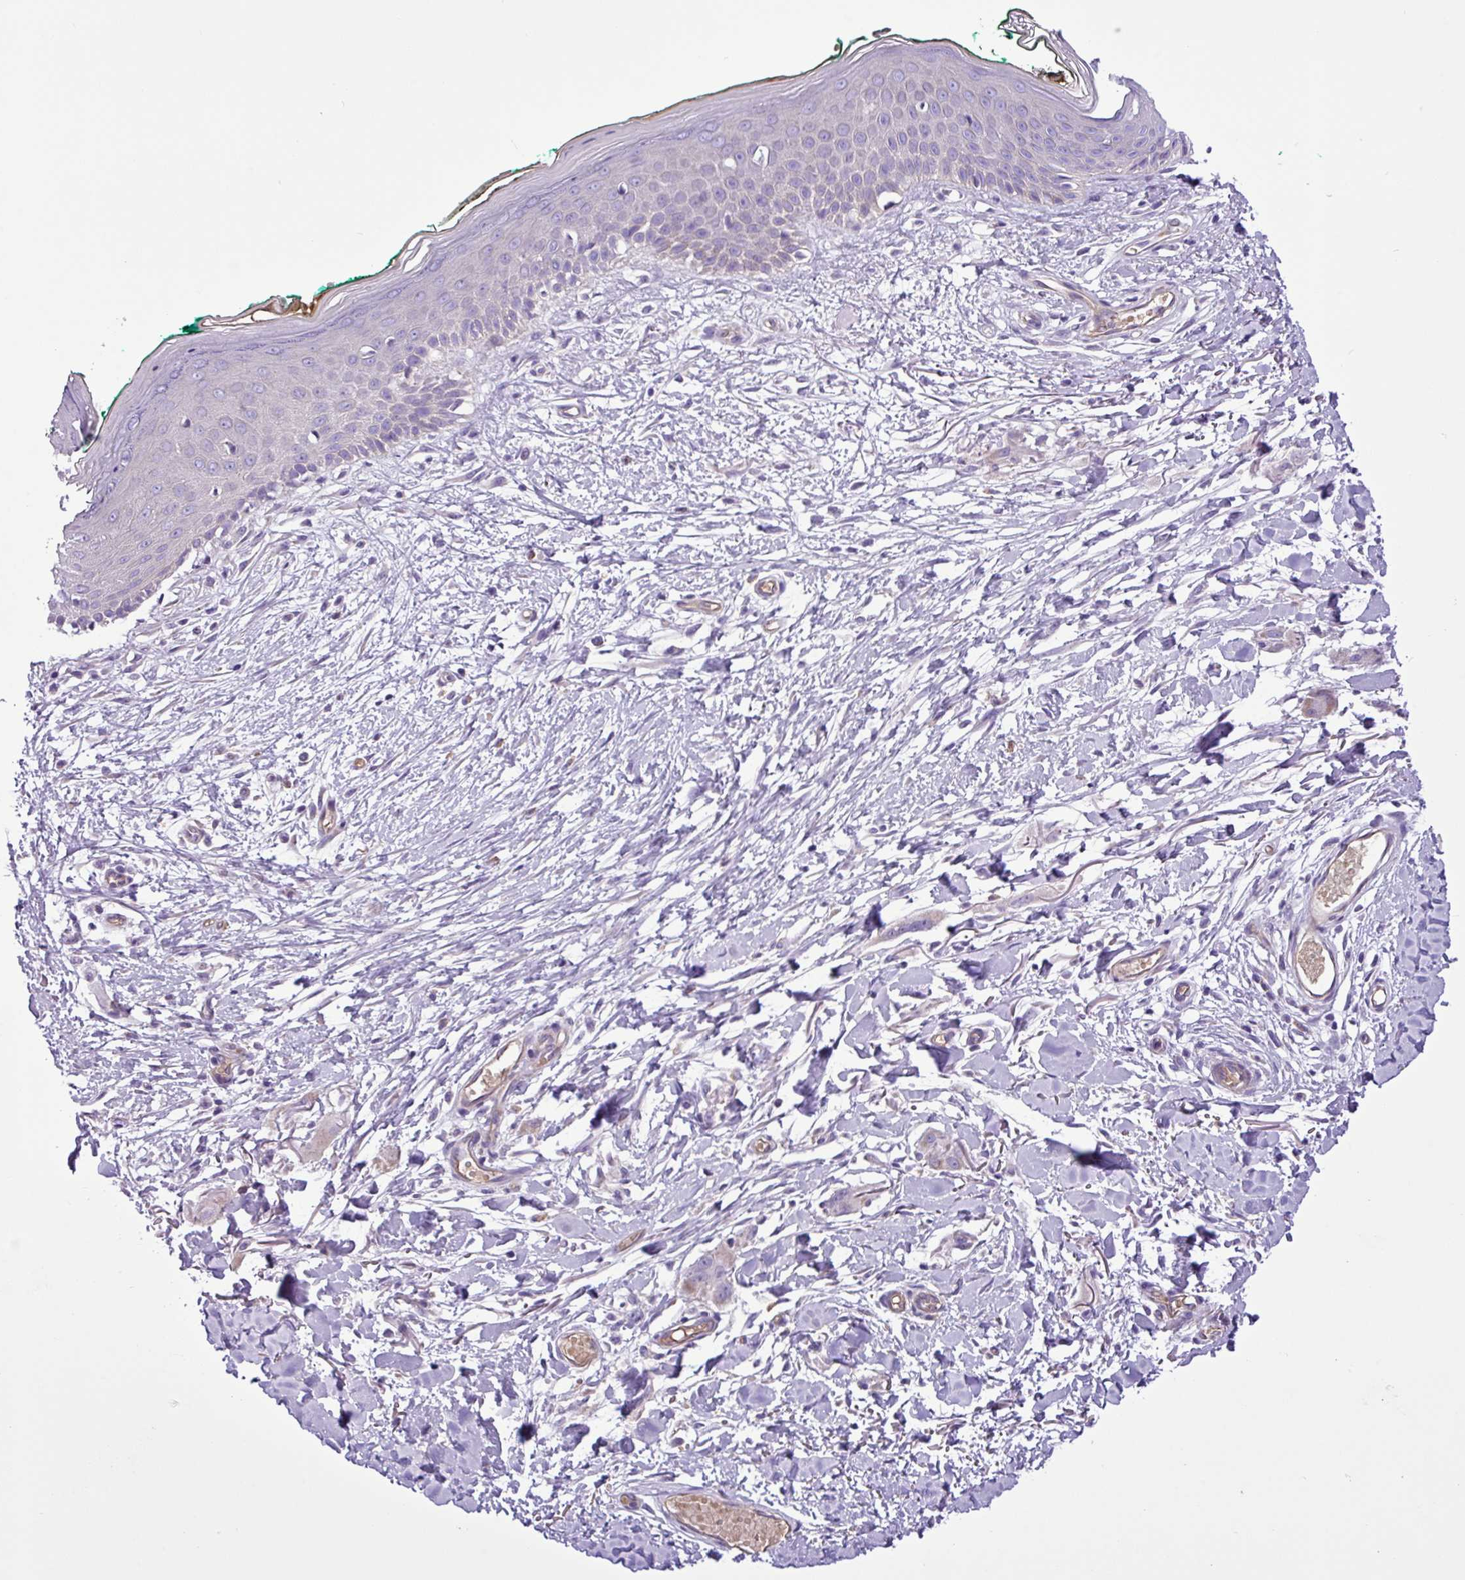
{"staining": {"intensity": "negative", "quantity": "none", "location": "none"}, "tissue": "skin", "cell_type": "Fibroblasts", "image_type": "normal", "snomed": [{"axis": "morphology", "description": "Normal tissue, NOS"}, {"axis": "morphology", "description": "Malignant melanoma, NOS"}, {"axis": "topography", "description": "Skin"}], "caption": "The photomicrograph exhibits no staining of fibroblasts in normal skin. (DAB (3,3'-diaminobenzidine) IHC with hematoxylin counter stain).", "gene": "C11orf91", "patient": {"sex": "male", "age": 62}}